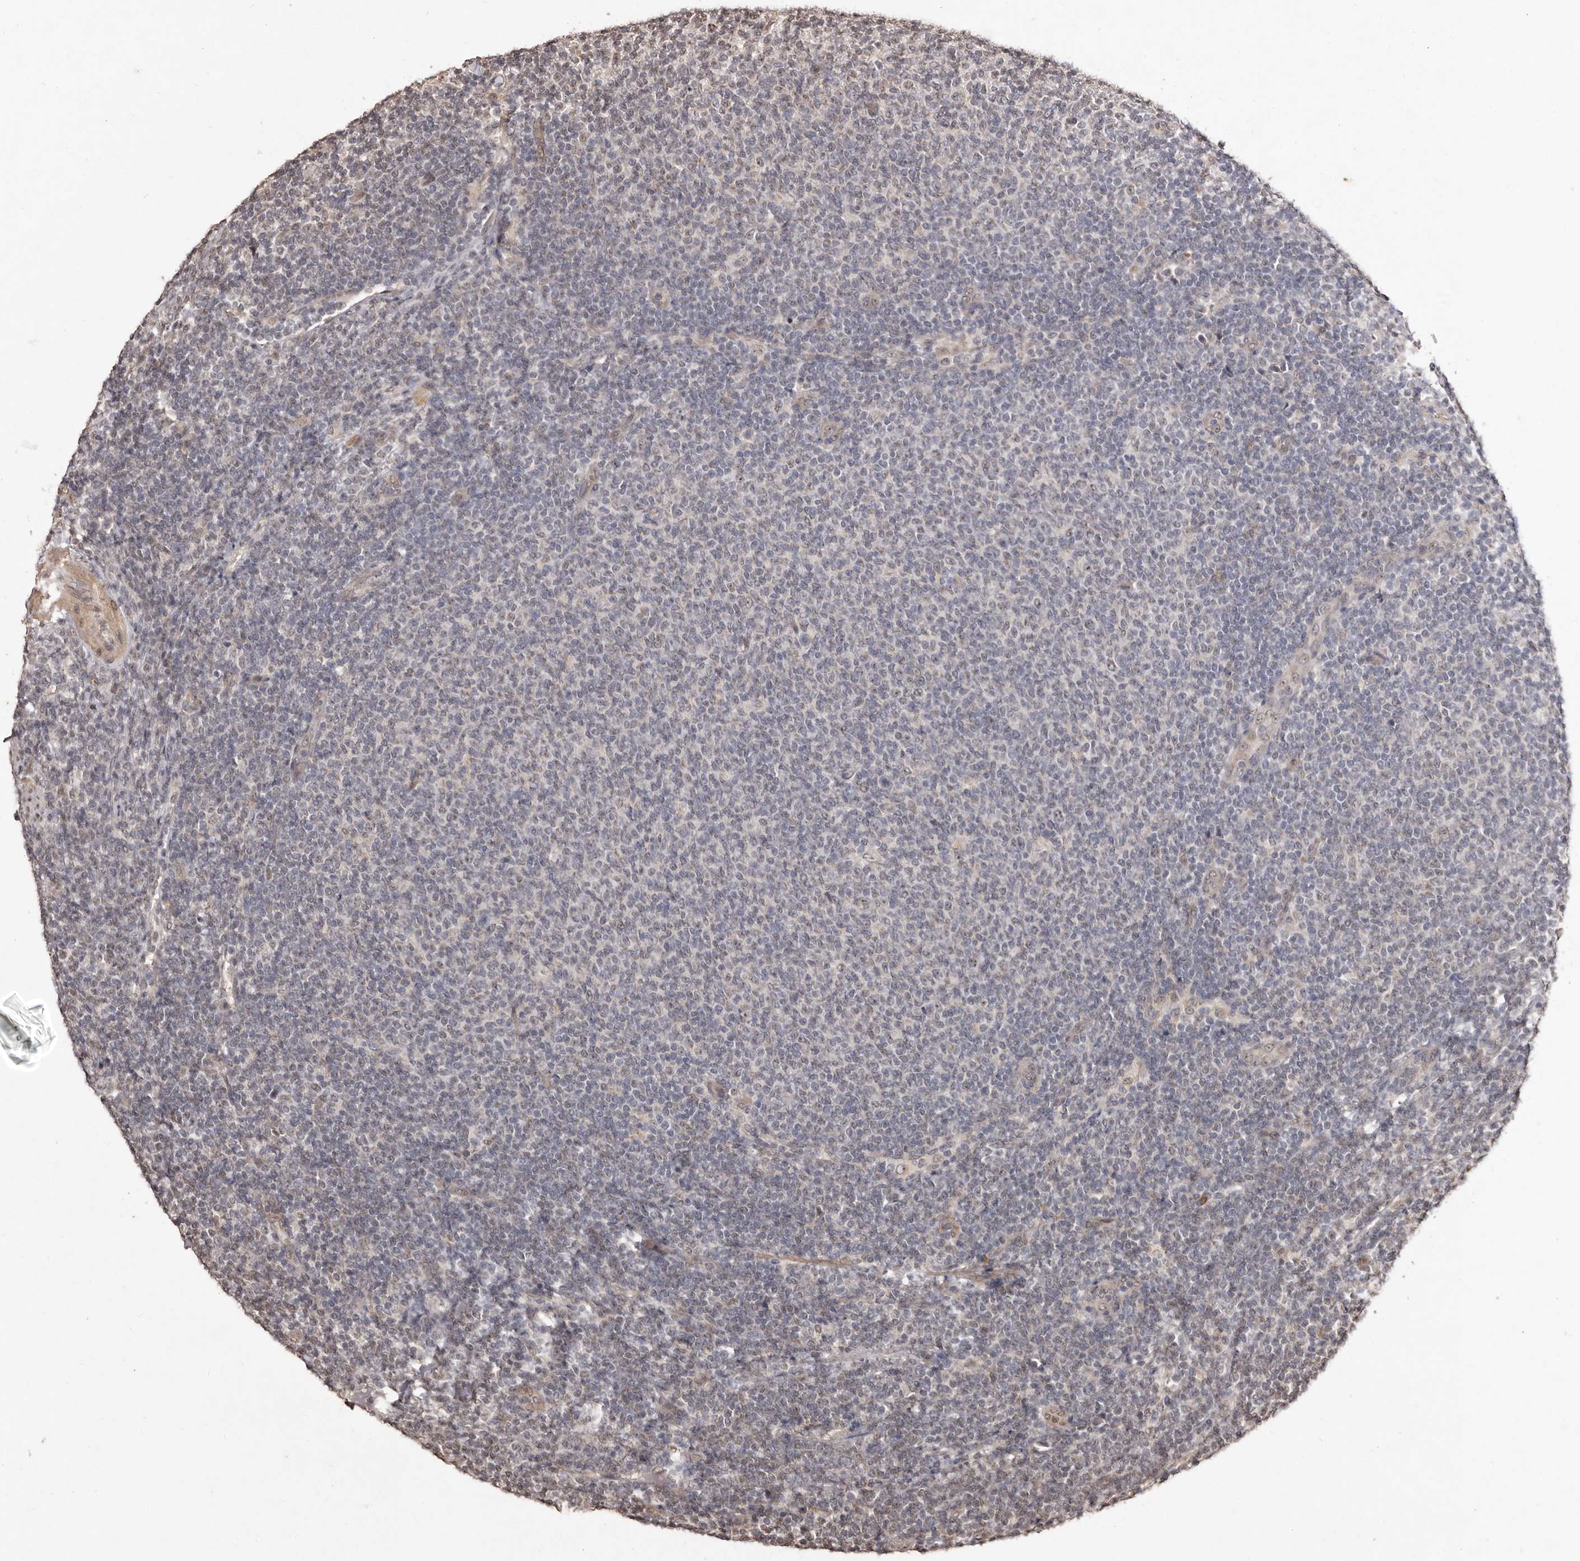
{"staining": {"intensity": "negative", "quantity": "none", "location": "none"}, "tissue": "lymphoma", "cell_type": "Tumor cells", "image_type": "cancer", "snomed": [{"axis": "morphology", "description": "Malignant lymphoma, non-Hodgkin's type, Low grade"}, {"axis": "topography", "description": "Lymph node"}], "caption": "A high-resolution micrograph shows immunohistochemistry (IHC) staining of lymphoma, which shows no significant staining in tumor cells.", "gene": "NOTCH1", "patient": {"sex": "male", "age": 66}}